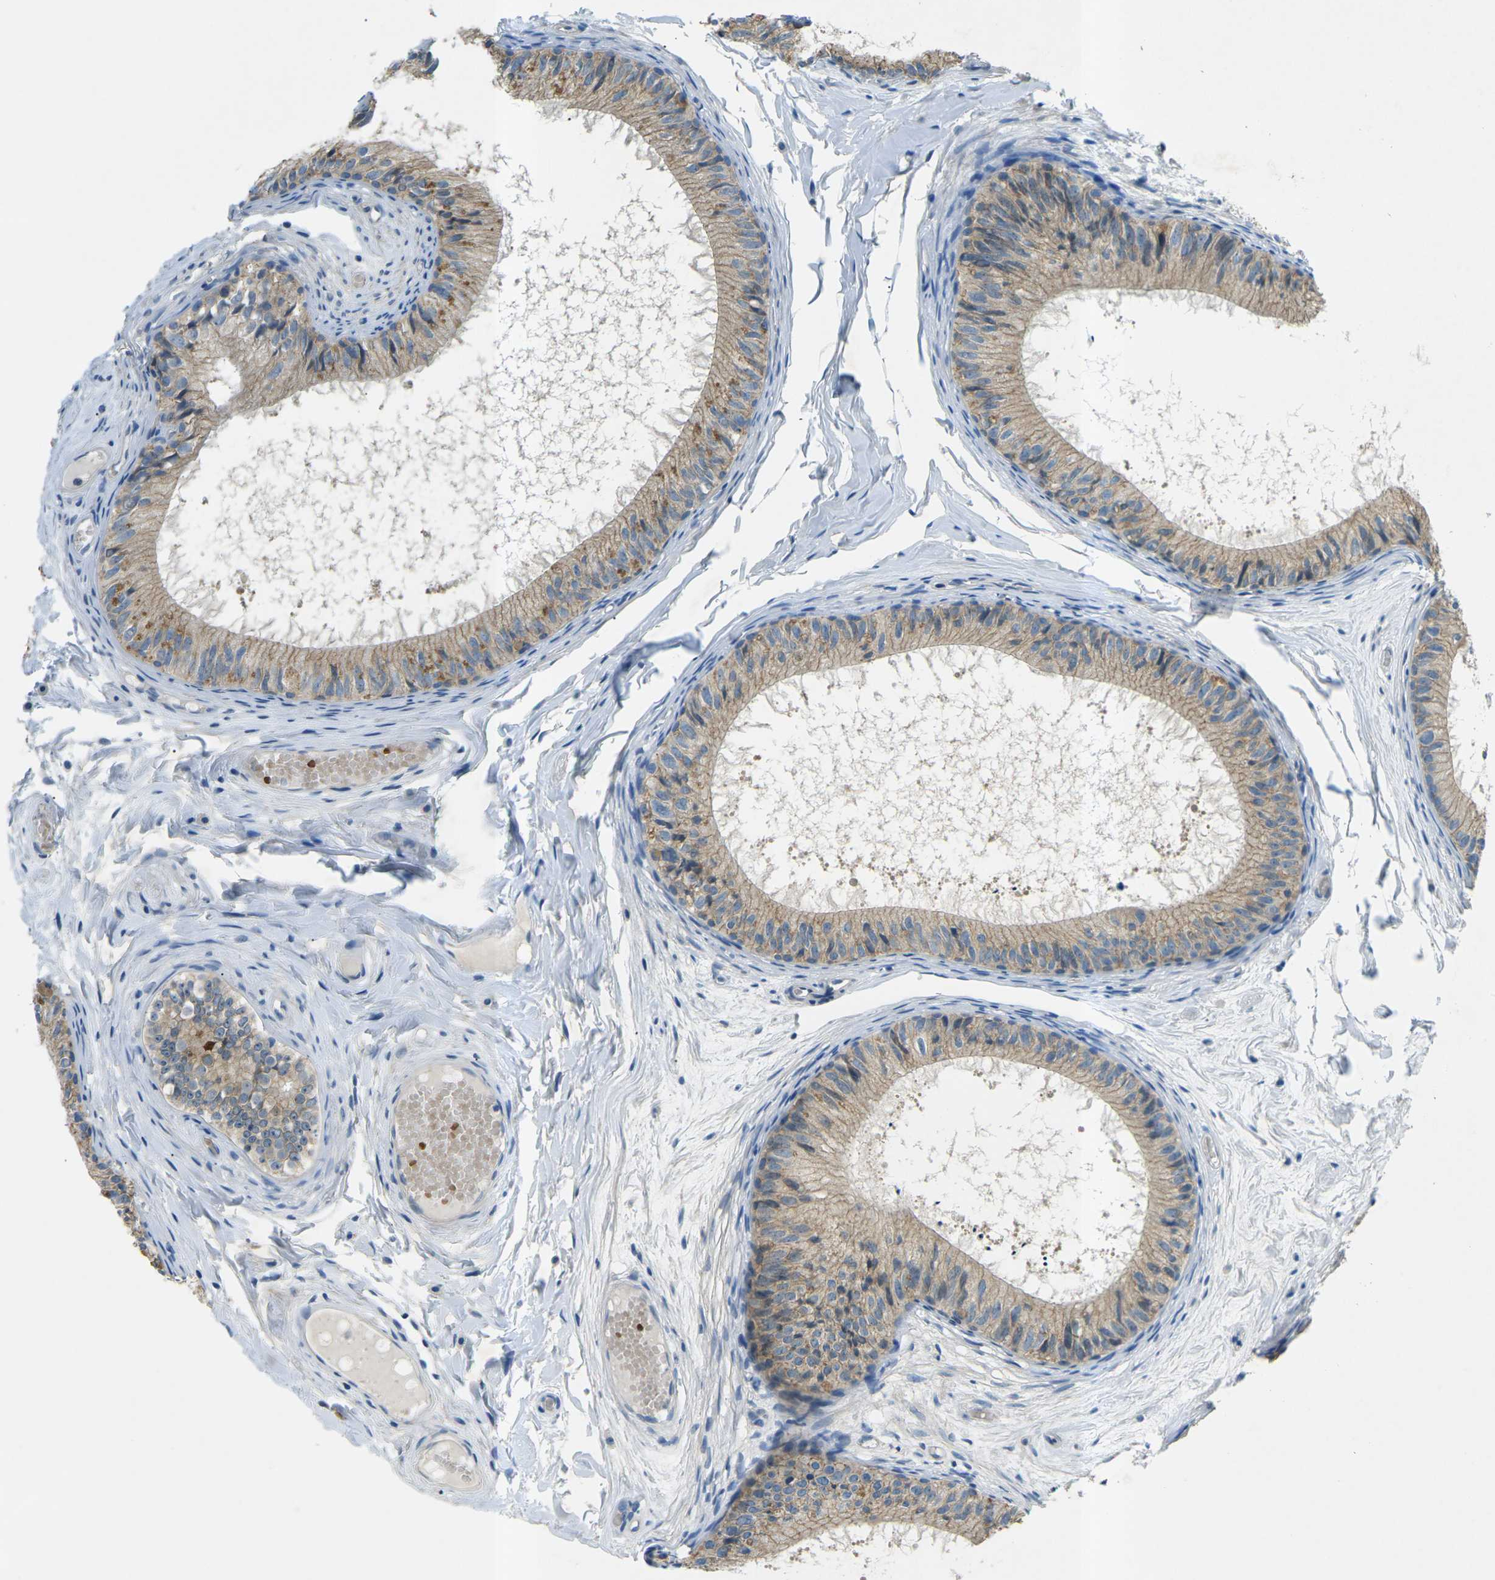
{"staining": {"intensity": "moderate", "quantity": ">75%", "location": "cytoplasmic/membranous"}, "tissue": "epididymis", "cell_type": "Glandular cells", "image_type": "normal", "snomed": [{"axis": "morphology", "description": "Normal tissue, NOS"}, {"axis": "topography", "description": "Epididymis"}], "caption": "Brown immunohistochemical staining in benign epididymis demonstrates moderate cytoplasmic/membranous expression in about >75% of glandular cells.", "gene": "CTNND1", "patient": {"sex": "male", "age": 46}}